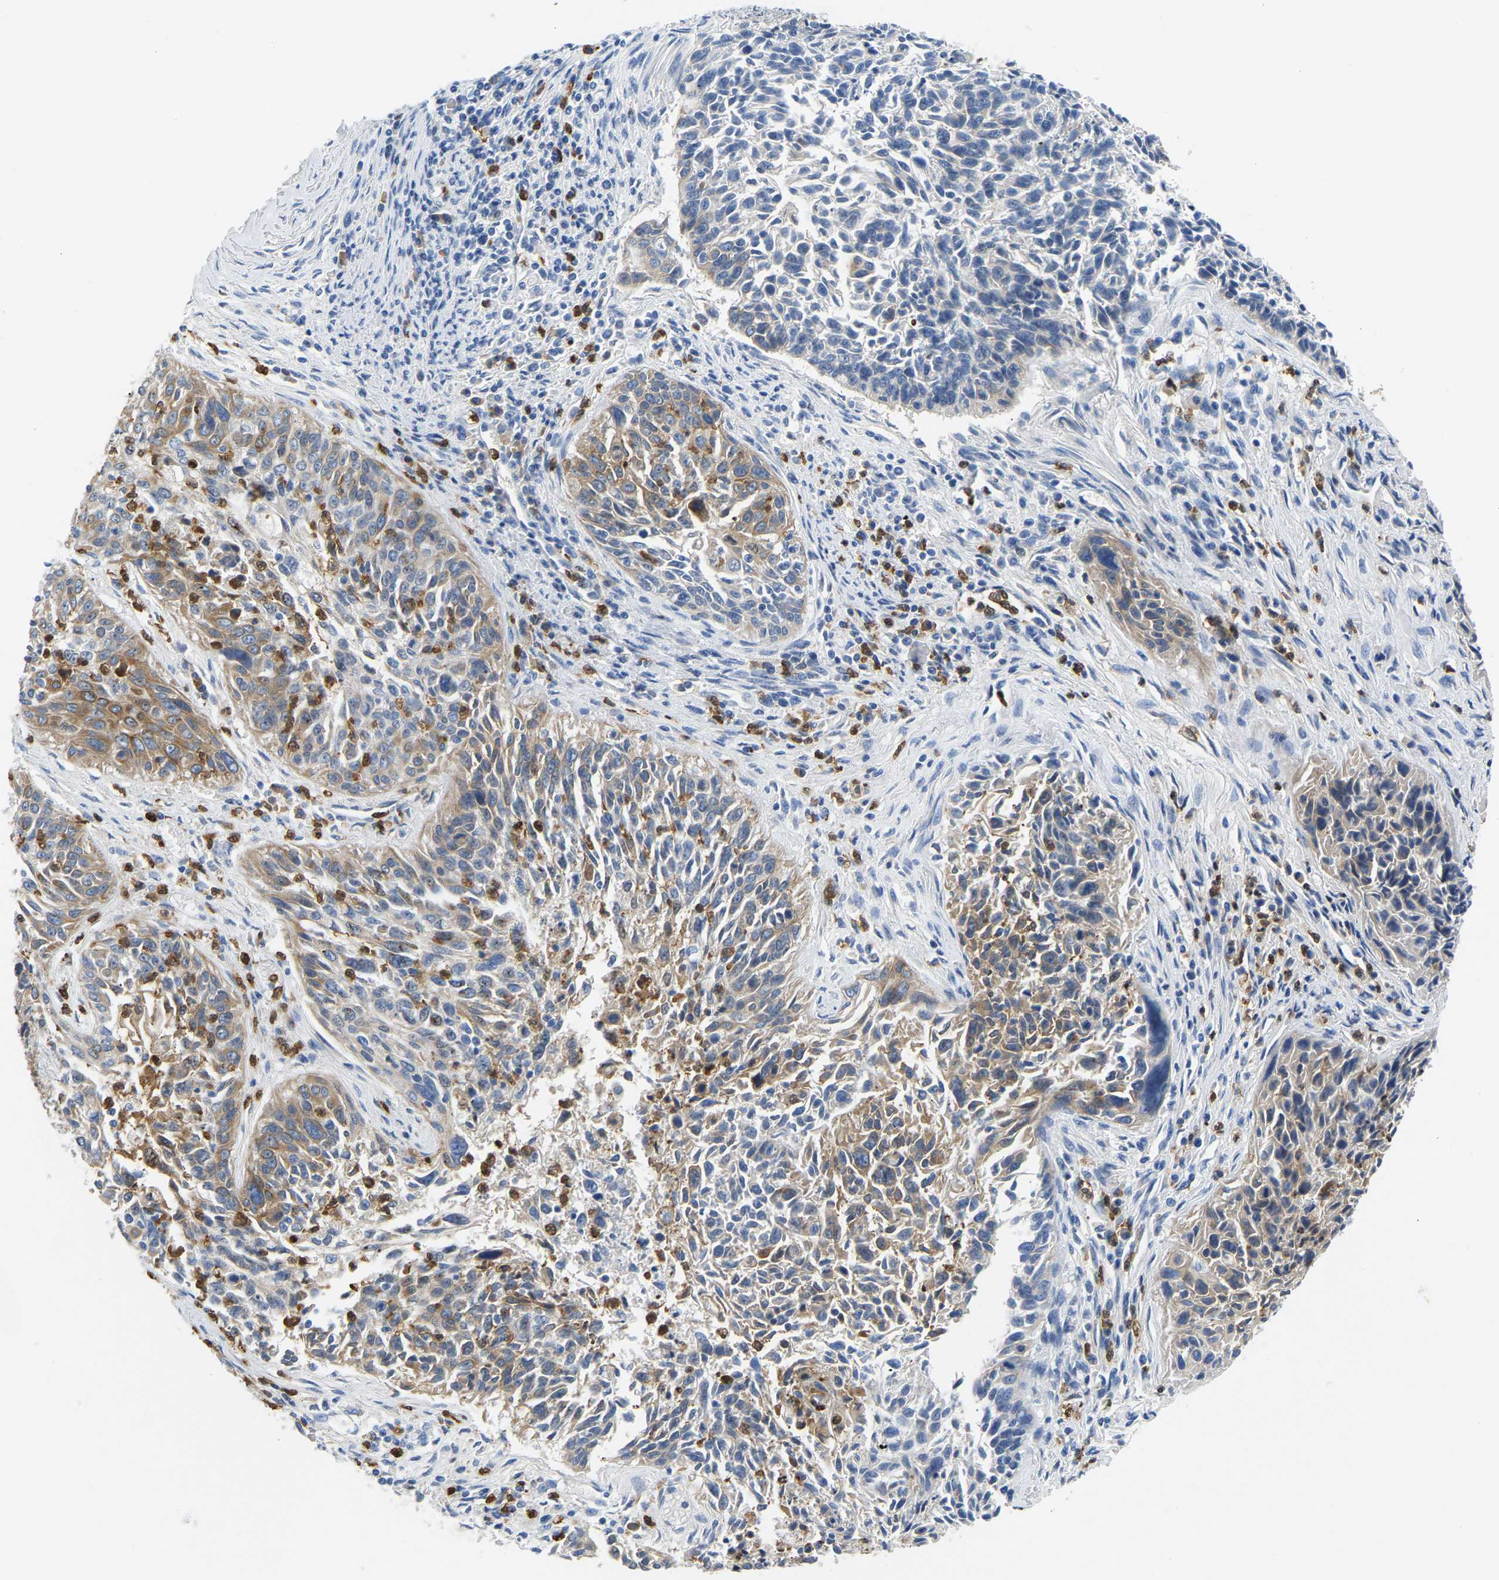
{"staining": {"intensity": "weak", "quantity": "25%-75%", "location": "cytoplasmic/membranous"}, "tissue": "cervical cancer", "cell_type": "Tumor cells", "image_type": "cancer", "snomed": [{"axis": "morphology", "description": "Squamous cell carcinoma, NOS"}, {"axis": "topography", "description": "Cervix"}], "caption": "Human cervical squamous cell carcinoma stained with a brown dye shows weak cytoplasmic/membranous positive expression in approximately 25%-75% of tumor cells.", "gene": "TOR1B", "patient": {"sex": "female", "age": 55}}